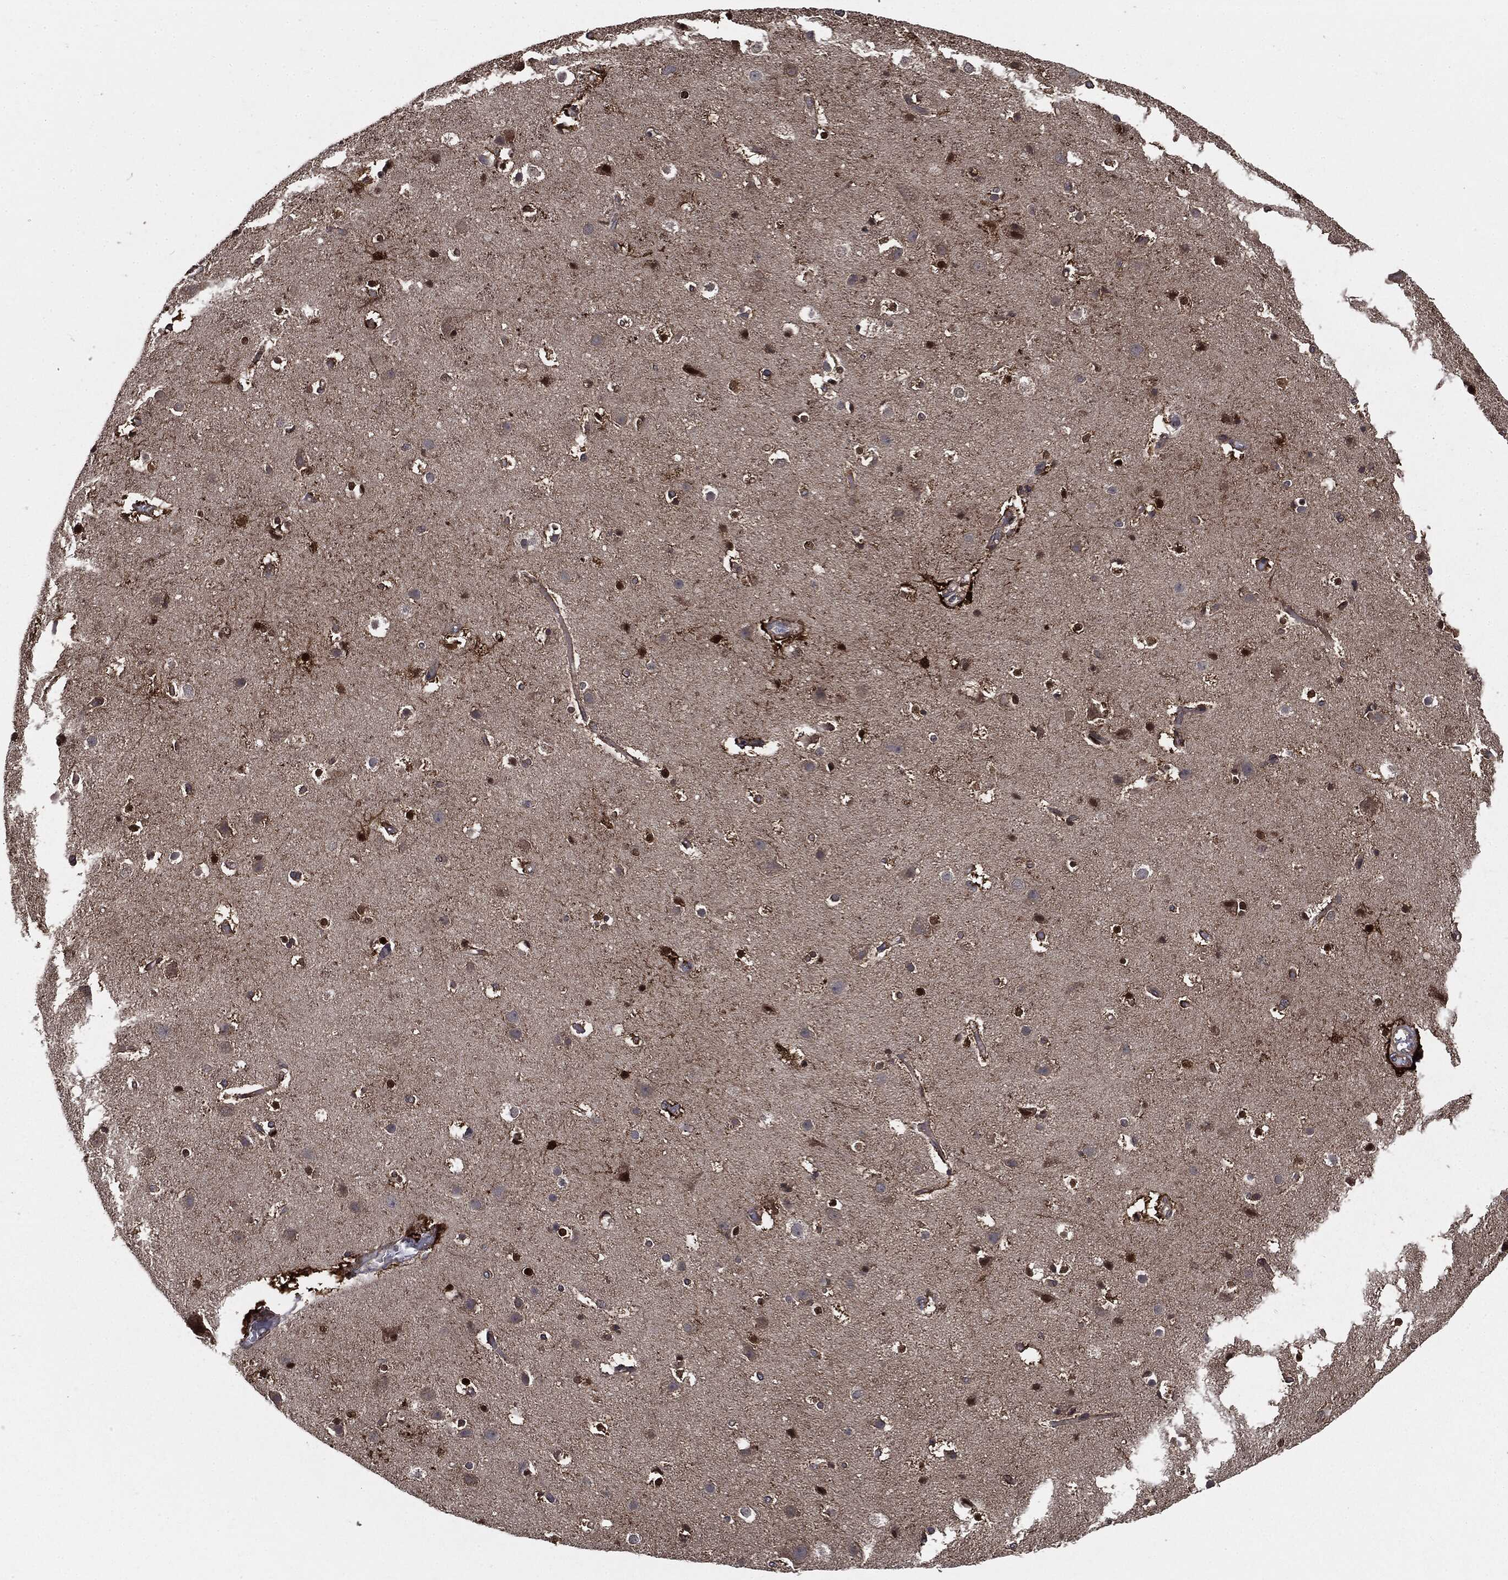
{"staining": {"intensity": "strong", "quantity": ">75%", "location": "cytoplasmic/membranous"}, "tissue": "cerebral cortex", "cell_type": "Endothelial cells", "image_type": "normal", "snomed": [{"axis": "morphology", "description": "Normal tissue, NOS"}, {"axis": "topography", "description": "Cerebral cortex"}], "caption": "Approximately >75% of endothelial cells in unremarkable cerebral cortex exhibit strong cytoplasmic/membranous protein positivity as visualized by brown immunohistochemical staining.", "gene": "PLOD3", "patient": {"sex": "female", "age": 52}}